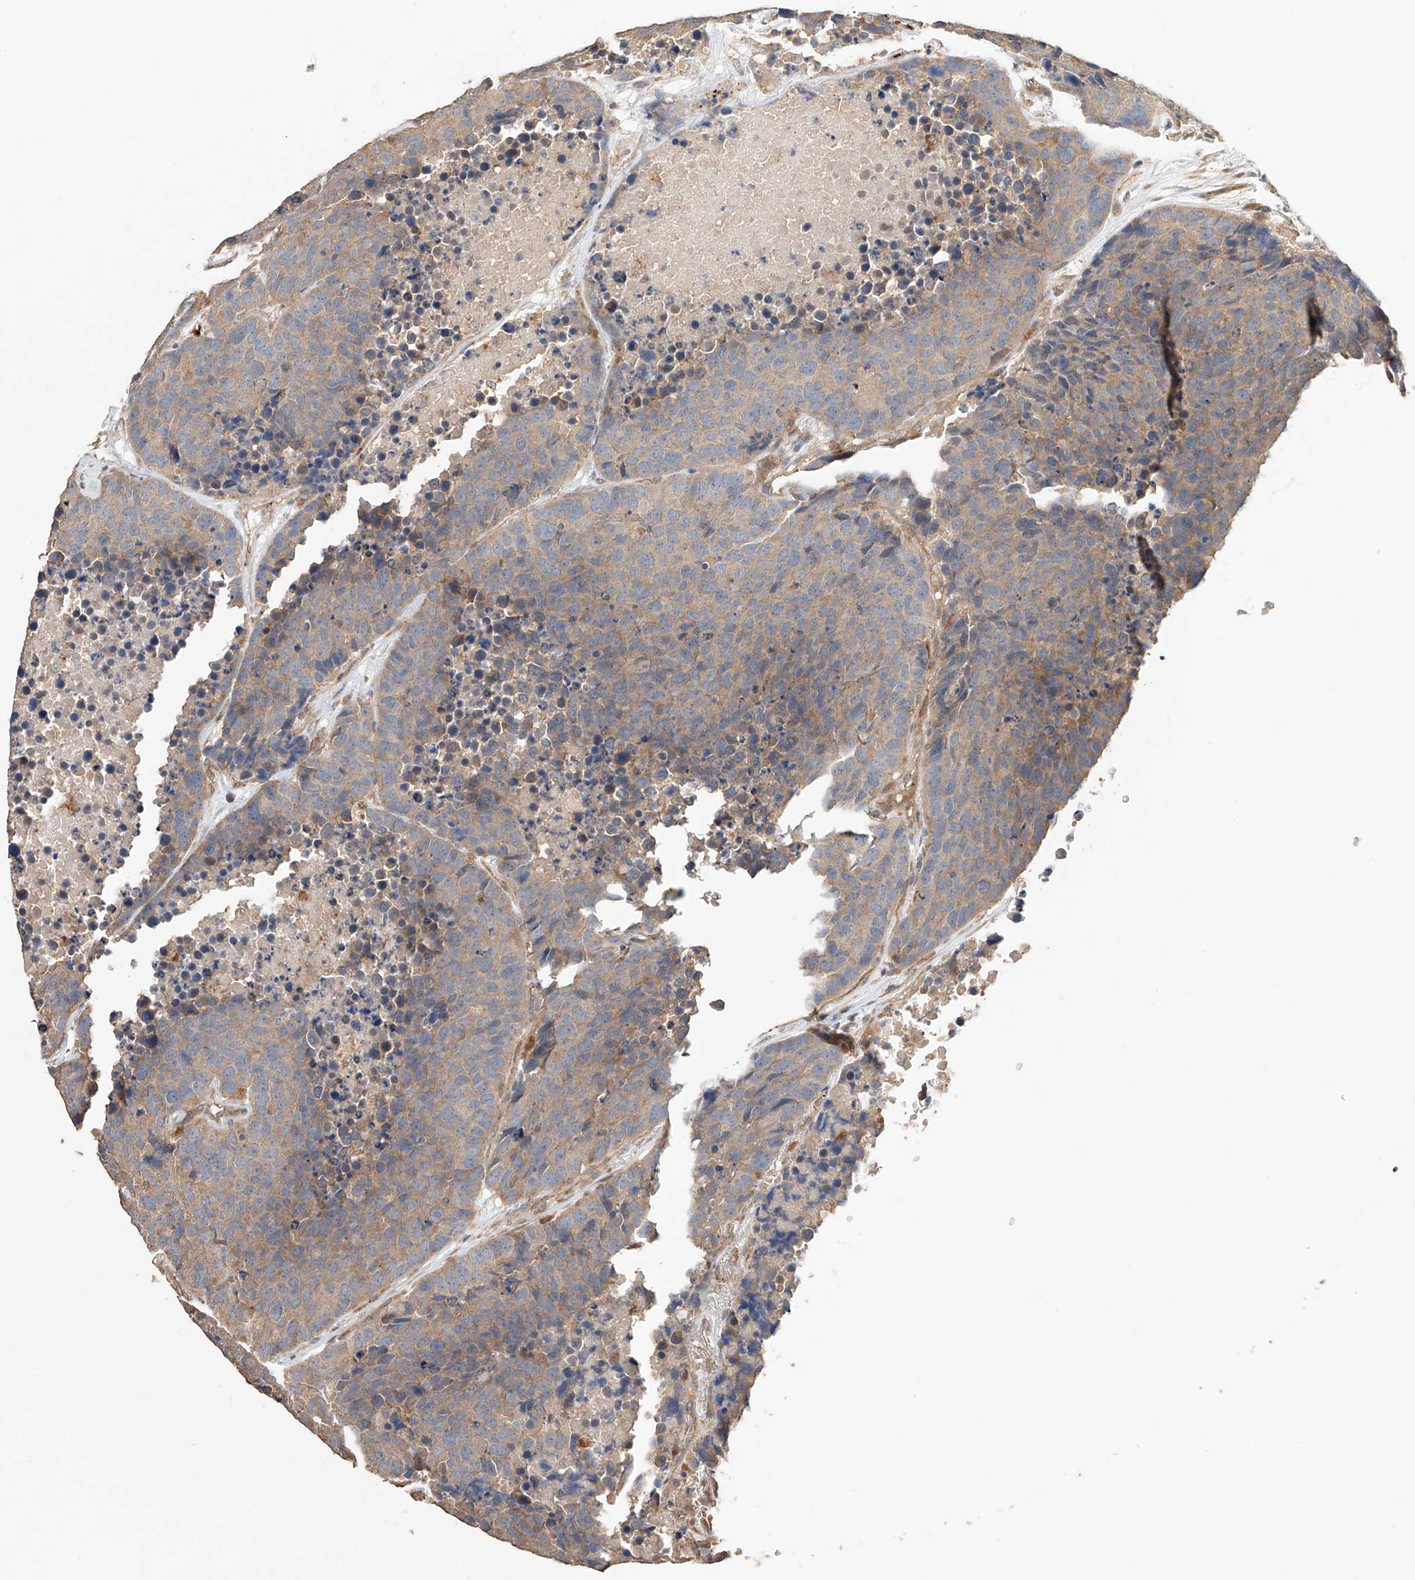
{"staining": {"intensity": "weak", "quantity": "25%-75%", "location": "cytoplasmic/membranous"}, "tissue": "carcinoid", "cell_type": "Tumor cells", "image_type": "cancer", "snomed": [{"axis": "morphology", "description": "Carcinoid, malignant, NOS"}, {"axis": "topography", "description": "Lung"}], "caption": "IHC micrograph of carcinoid stained for a protein (brown), which displays low levels of weak cytoplasmic/membranous expression in about 25%-75% of tumor cells.", "gene": "ZFHX2", "patient": {"sex": "male", "age": 60}}